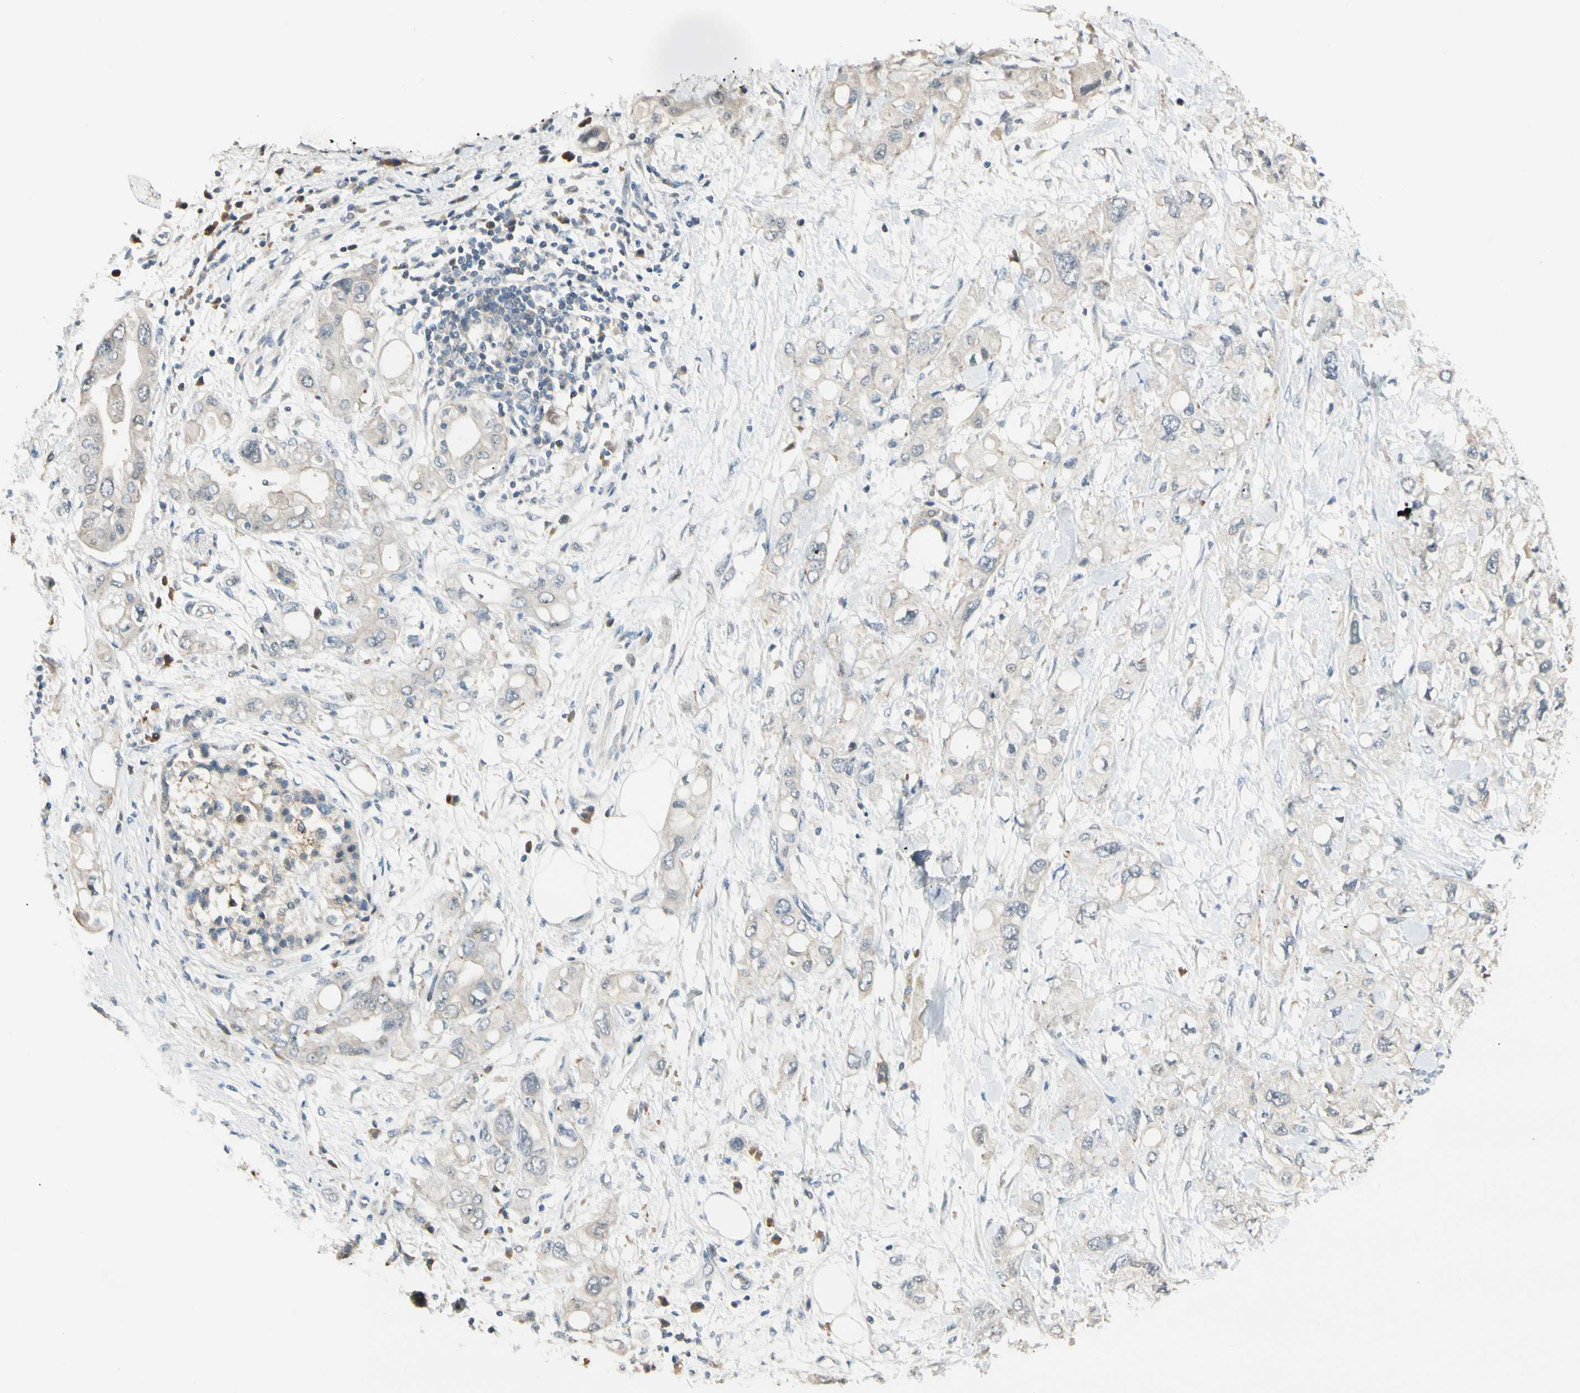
{"staining": {"intensity": "weak", "quantity": "<25%", "location": "cytoplasmic/membranous"}, "tissue": "pancreatic cancer", "cell_type": "Tumor cells", "image_type": "cancer", "snomed": [{"axis": "morphology", "description": "Adenocarcinoma, NOS"}, {"axis": "topography", "description": "Pancreas"}], "caption": "Tumor cells are negative for protein expression in human adenocarcinoma (pancreatic). The staining was performed using DAB to visualize the protein expression in brown, while the nuclei were stained in blue with hematoxylin (Magnification: 20x).", "gene": "P3H2", "patient": {"sex": "female", "age": 56}}